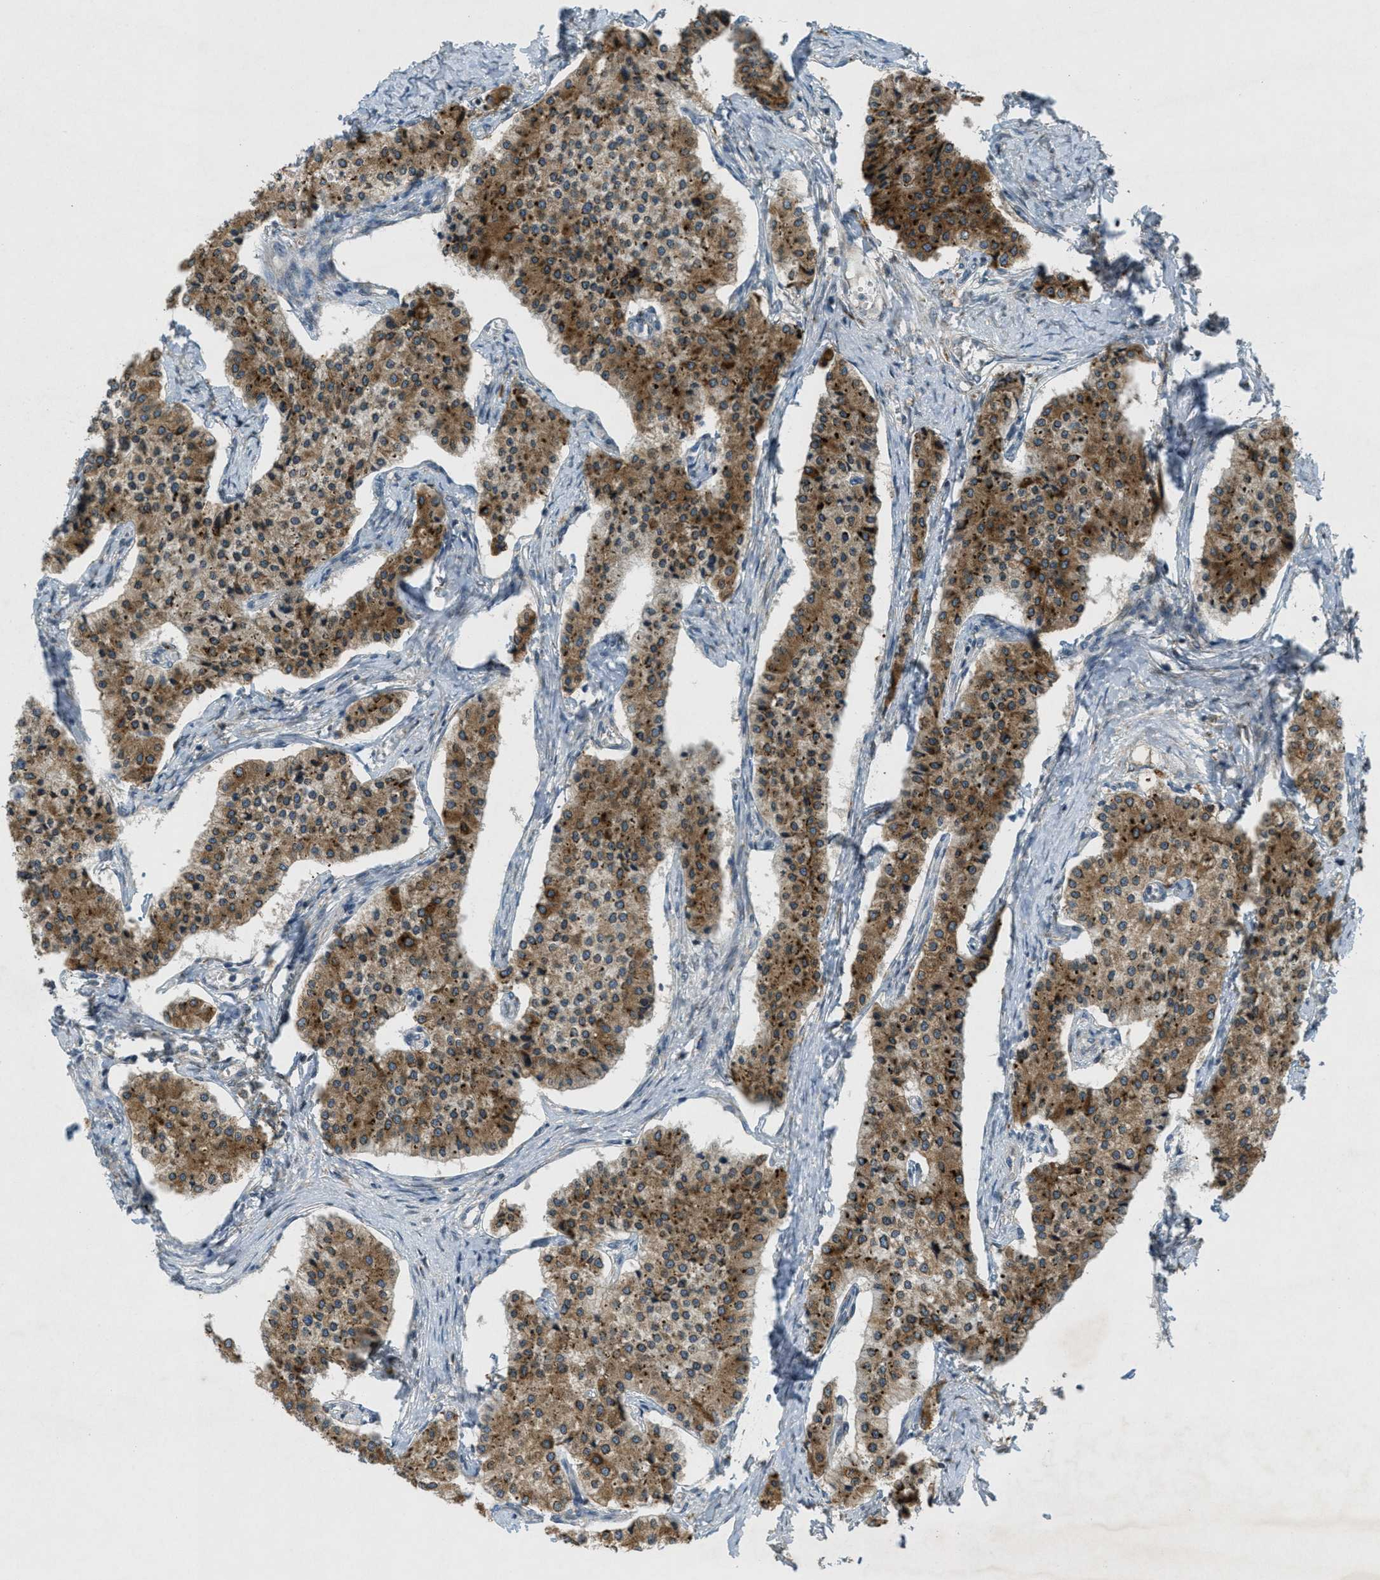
{"staining": {"intensity": "moderate", "quantity": ">75%", "location": "cytoplasmic/membranous"}, "tissue": "carcinoid", "cell_type": "Tumor cells", "image_type": "cancer", "snomed": [{"axis": "morphology", "description": "Carcinoid, malignant, NOS"}, {"axis": "topography", "description": "Colon"}], "caption": "DAB (3,3'-diaminobenzidine) immunohistochemical staining of carcinoid displays moderate cytoplasmic/membranous protein staining in approximately >75% of tumor cells.", "gene": "SIGMAR1", "patient": {"sex": "female", "age": 52}}